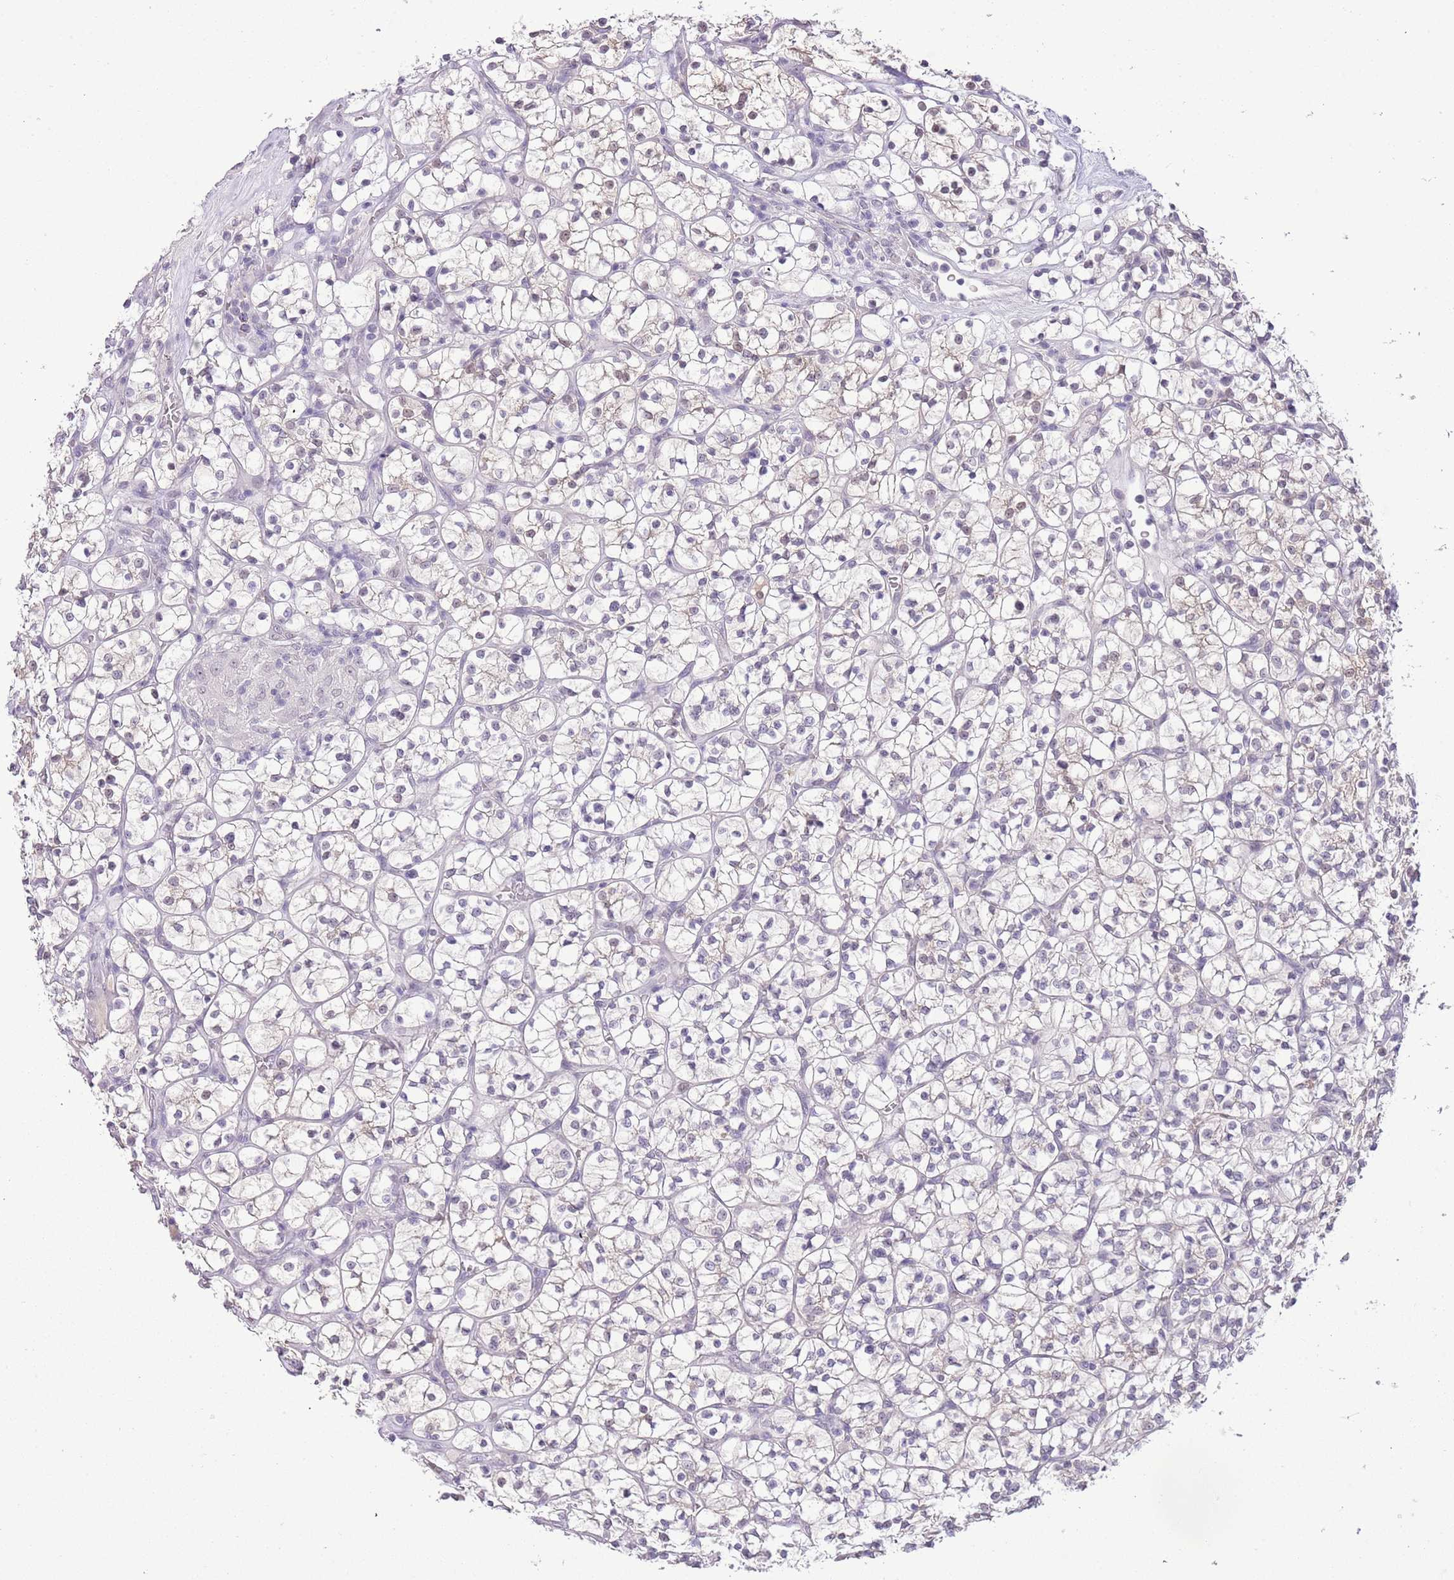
{"staining": {"intensity": "negative", "quantity": "none", "location": "none"}, "tissue": "renal cancer", "cell_type": "Tumor cells", "image_type": "cancer", "snomed": [{"axis": "morphology", "description": "Adenocarcinoma, NOS"}, {"axis": "topography", "description": "Kidney"}], "caption": "Photomicrograph shows no significant protein positivity in tumor cells of renal cancer (adenocarcinoma). (Brightfield microscopy of DAB IHC at high magnification).", "gene": "MIDN", "patient": {"sex": "female", "age": 64}}